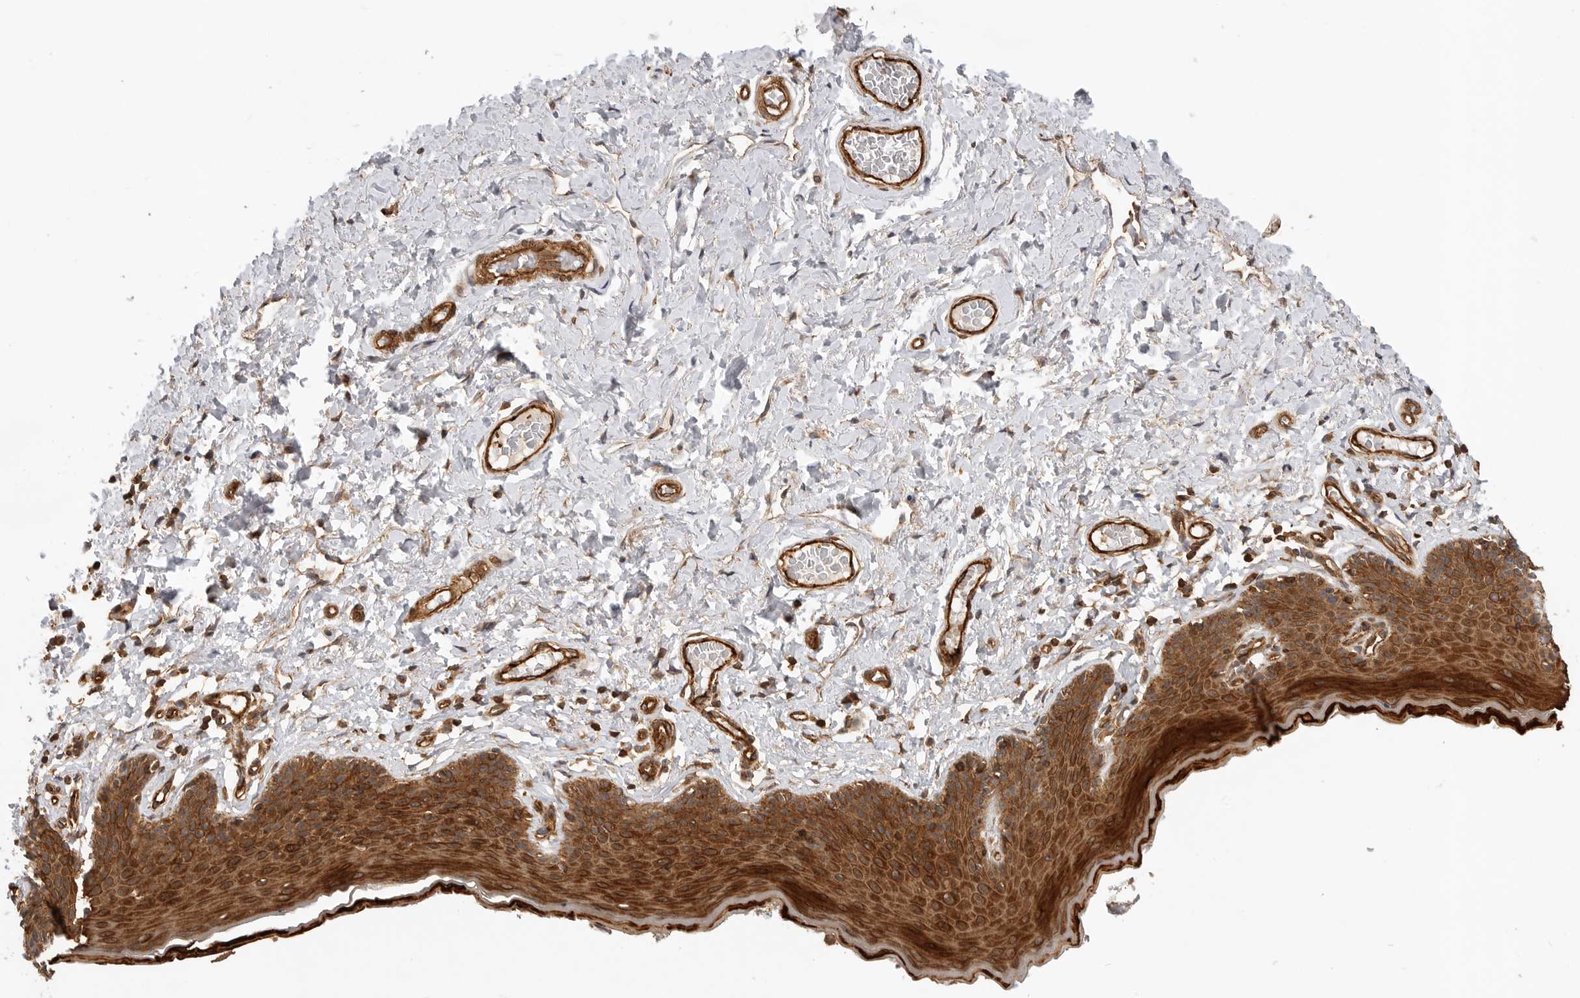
{"staining": {"intensity": "strong", "quantity": ">75%", "location": "cytoplasmic/membranous"}, "tissue": "skin", "cell_type": "Epidermal cells", "image_type": "normal", "snomed": [{"axis": "morphology", "description": "Normal tissue, NOS"}, {"axis": "topography", "description": "Vulva"}], "caption": "A photomicrograph showing strong cytoplasmic/membranous staining in approximately >75% of epidermal cells in unremarkable skin, as visualized by brown immunohistochemical staining.", "gene": "GPATCH2", "patient": {"sex": "female", "age": 66}}